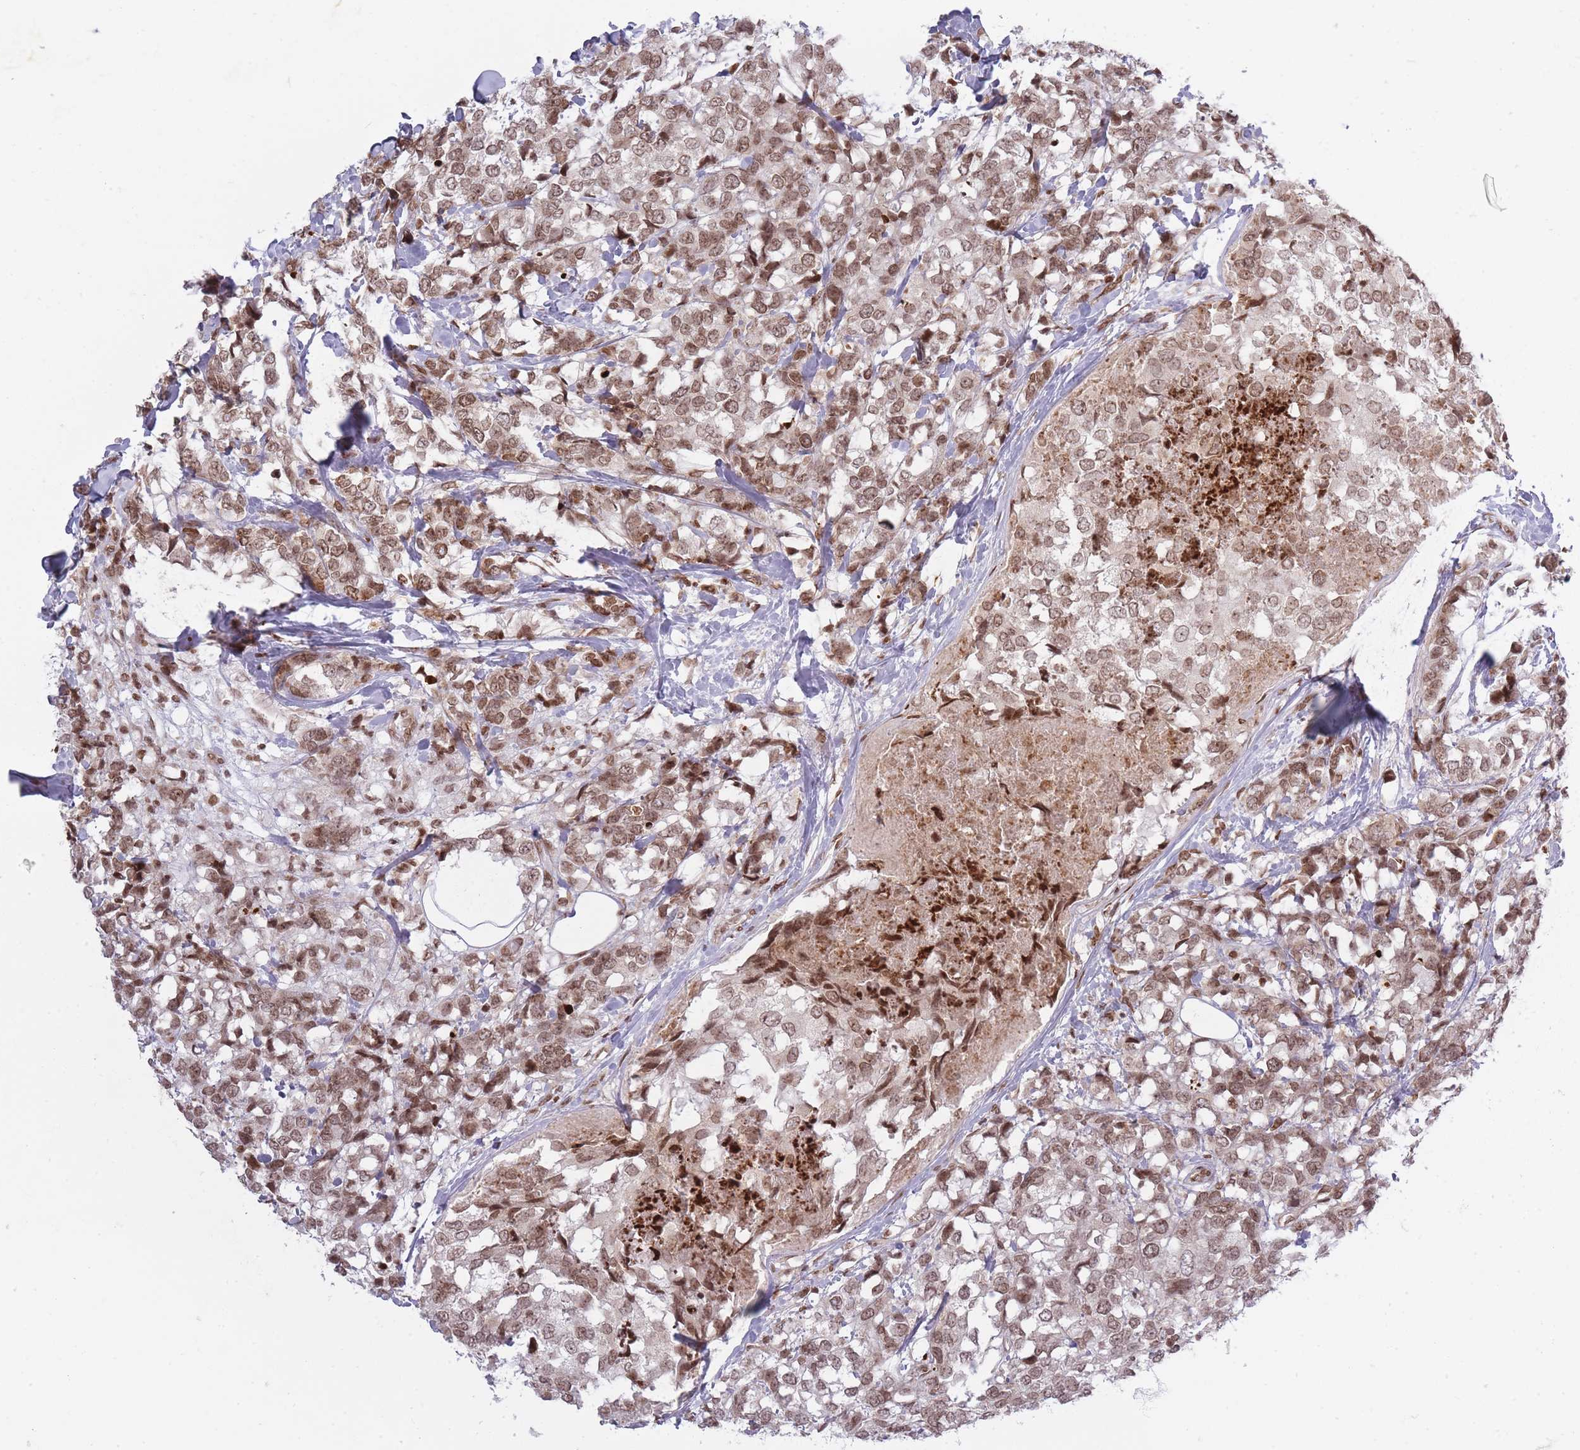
{"staining": {"intensity": "moderate", "quantity": ">75%", "location": "nuclear"}, "tissue": "breast cancer", "cell_type": "Tumor cells", "image_type": "cancer", "snomed": [{"axis": "morphology", "description": "Lobular carcinoma"}, {"axis": "topography", "description": "Breast"}], "caption": "The image demonstrates staining of breast cancer (lobular carcinoma), revealing moderate nuclear protein positivity (brown color) within tumor cells.", "gene": "TMC6", "patient": {"sex": "female", "age": 59}}